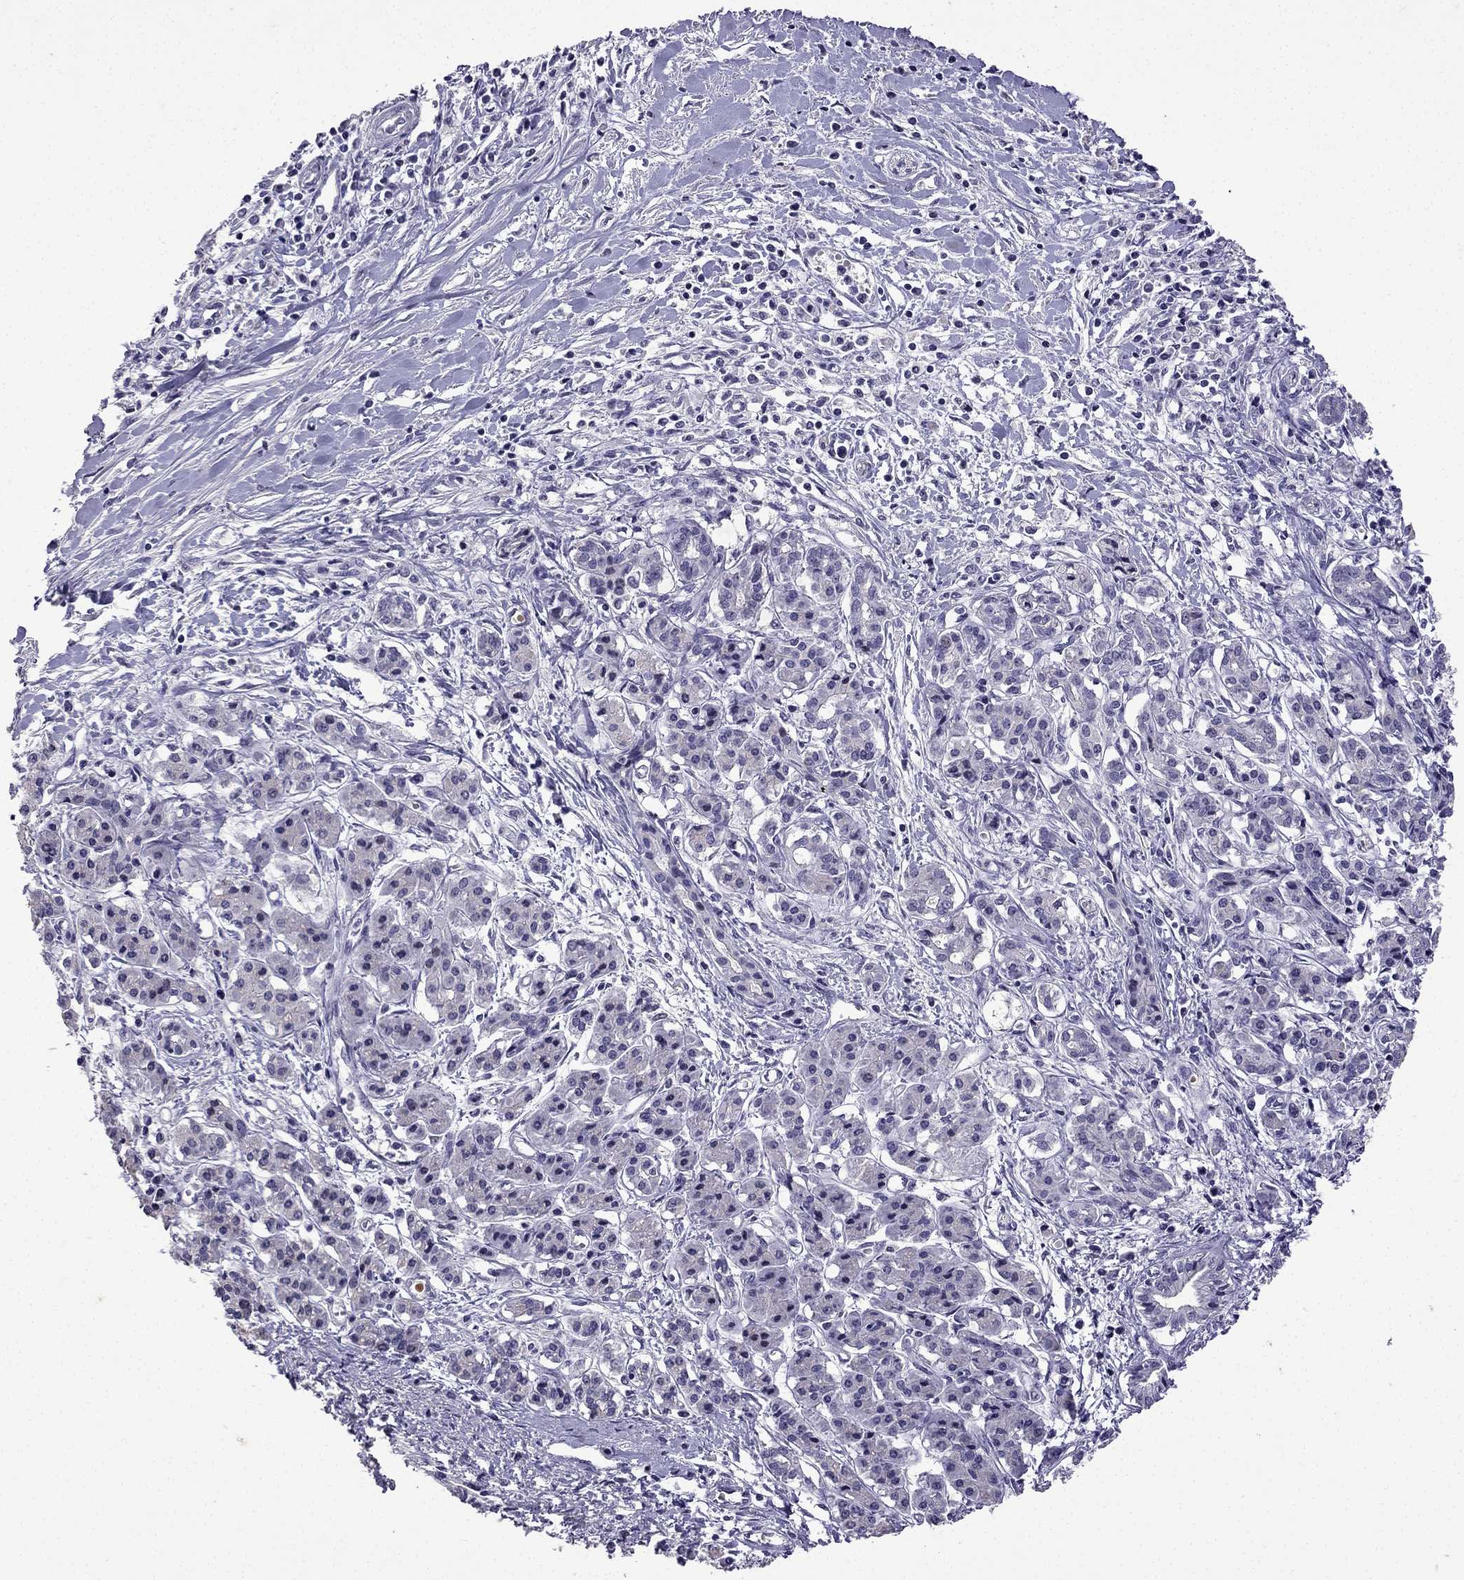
{"staining": {"intensity": "negative", "quantity": "none", "location": "none"}, "tissue": "pancreatic cancer", "cell_type": "Tumor cells", "image_type": "cancer", "snomed": [{"axis": "morphology", "description": "Adenocarcinoma, NOS"}, {"axis": "topography", "description": "Pancreas"}], "caption": "Micrograph shows no significant protein staining in tumor cells of pancreatic cancer (adenocarcinoma).", "gene": "TTN", "patient": {"sex": "male", "age": 48}}